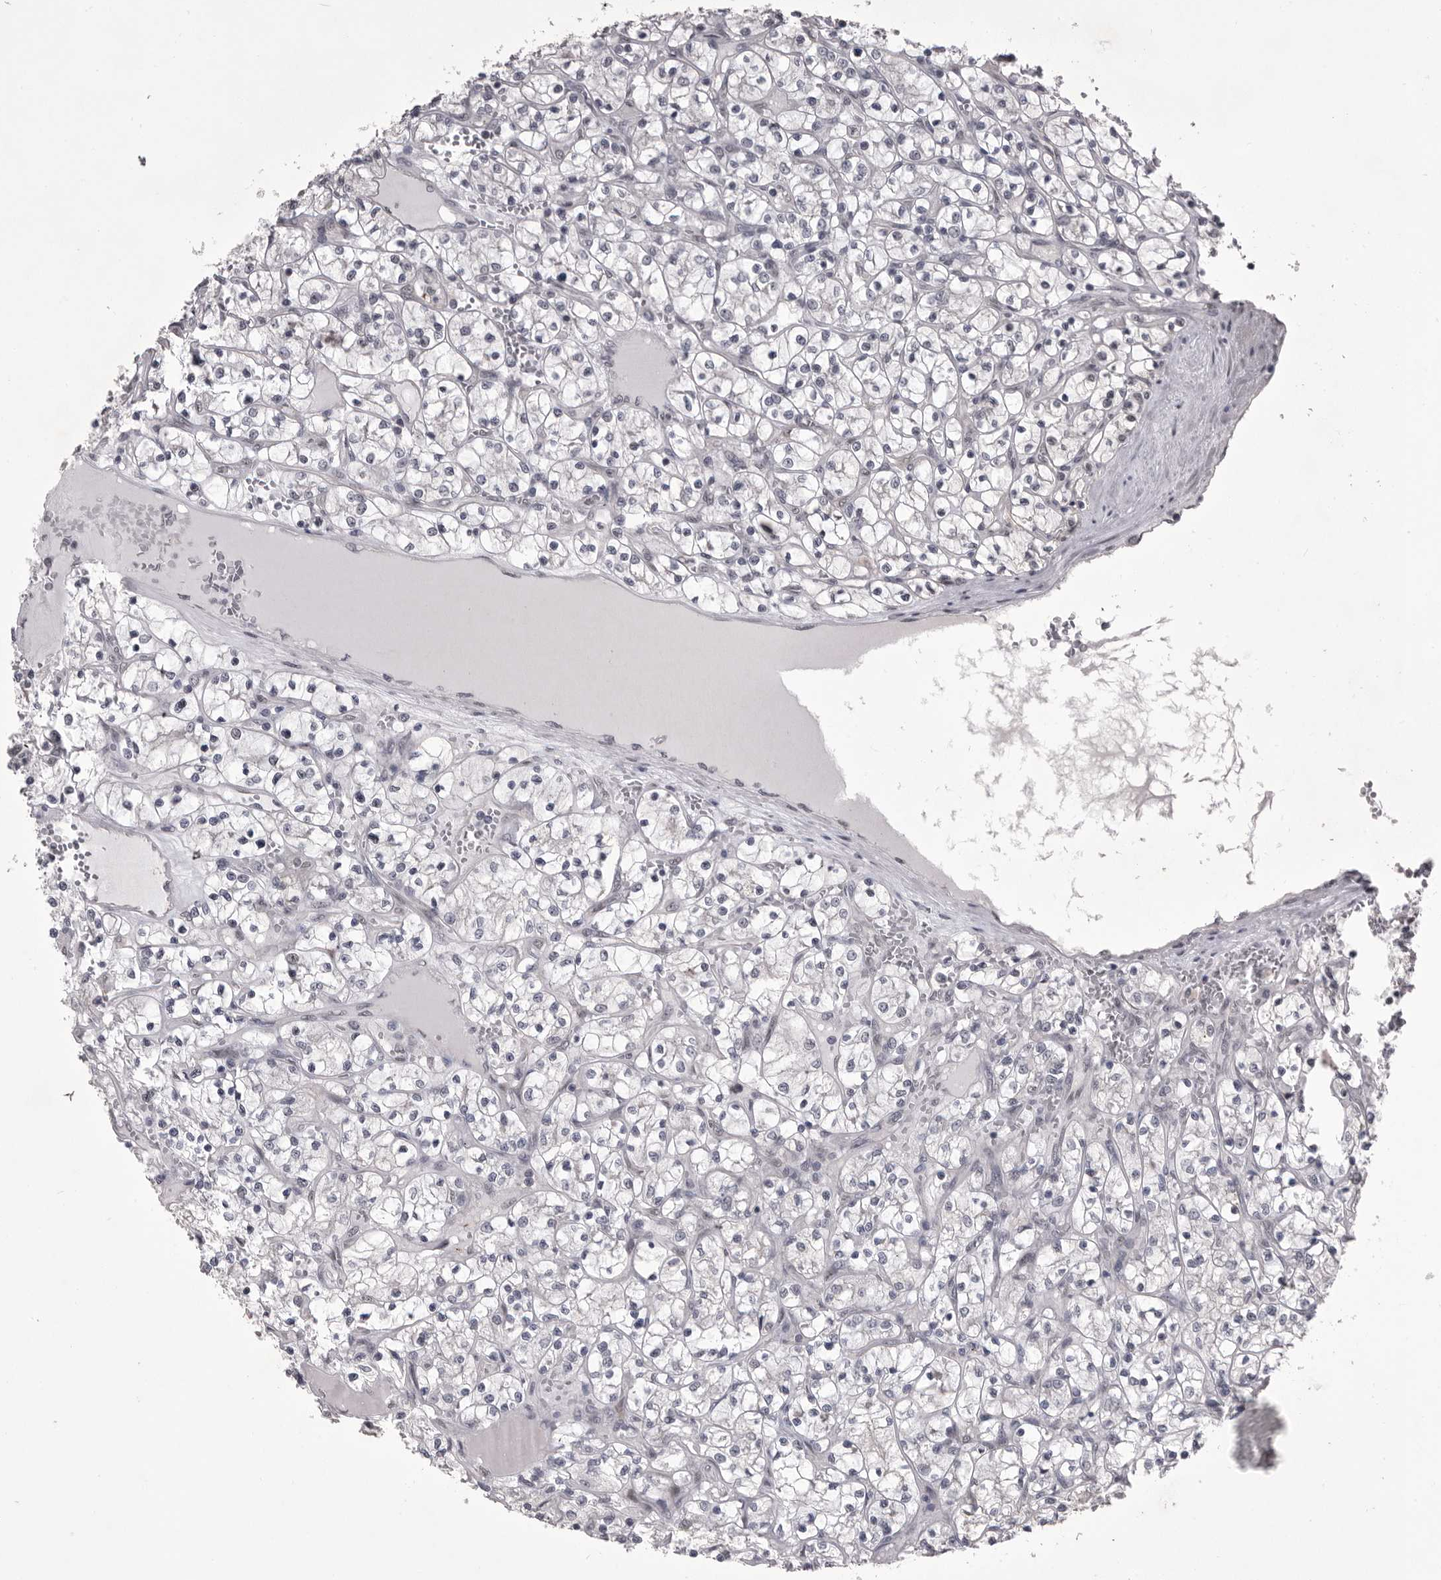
{"staining": {"intensity": "negative", "quantity": "none", "location": "none"}, "tissue": "renal cancer", "cell_type": "Tumor cells", "image_type": "cancer", "snomed": [{"axis": "morphology", "description": "Adenocarcinoma, NOS"}, {"axis": "topography", "description": "Kidney"}], "caption": "Histopathology image shows no protein staining in tumor cells of adenocarcinoma (renal) tissue.", "gene": "PRPF3", "patient": {"sex": "female", "age": 69}}